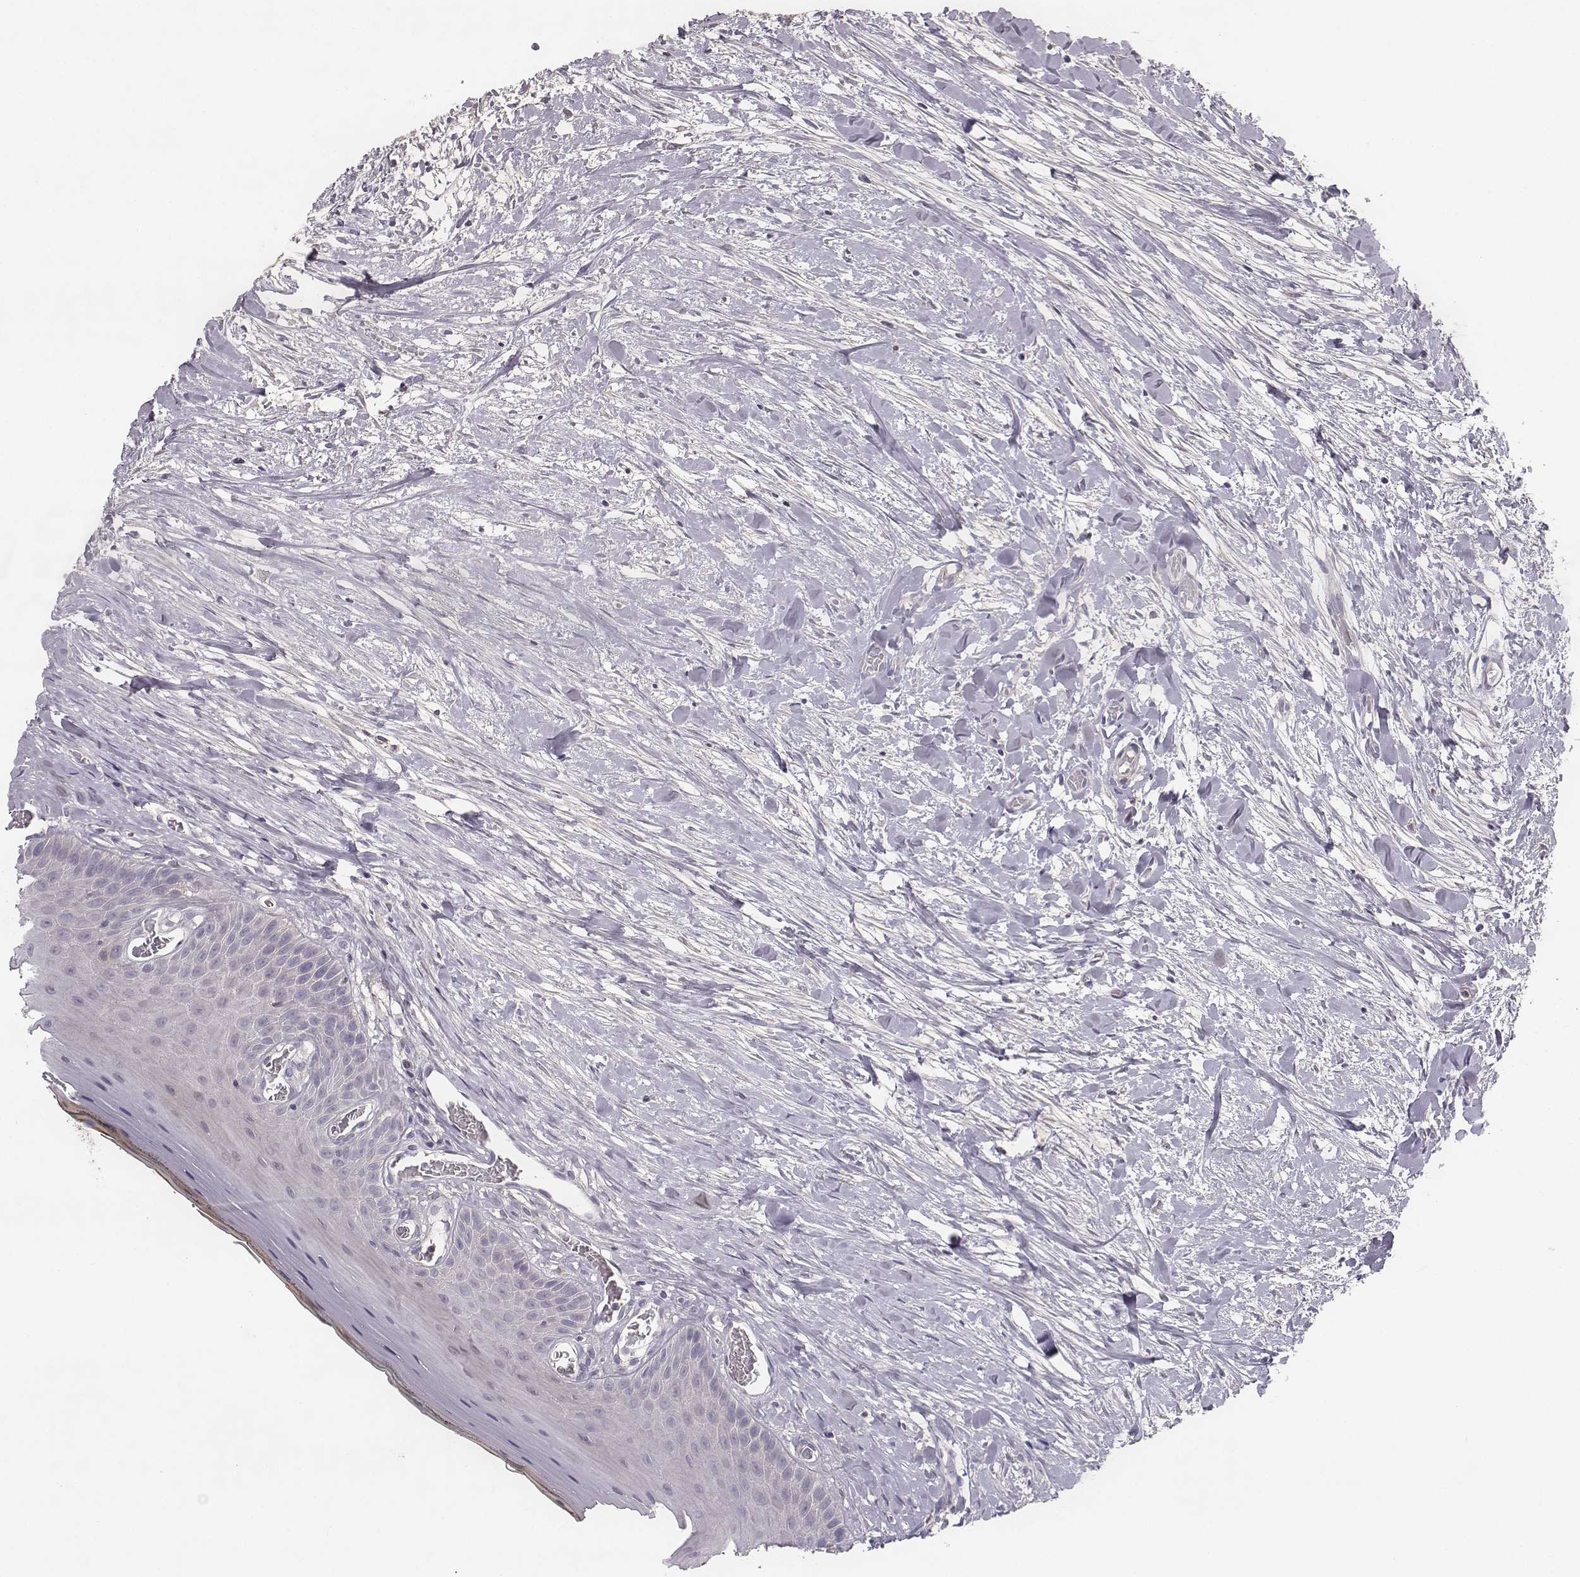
{"staining": {"intensity": "negative", "quantity": "none", "location": "none"}, "tissue": "oral mucosa", "cell_type": "Squamous epithelial cells", "image_type": "normal", "snomed": [{"axis": "morphology", "description": "Normal tissue, NOS"}, {"axis": "topography", "description": "Oral tissue"}], "caption": "DAB (3,3'-diaminobenzidine) immunohistochemical staining of normal human oral mucosa displays no significant positivity in squamous epithelial cells.", "gene": "YJEFN3", "patient": {"sex": "female", "age": 43}}